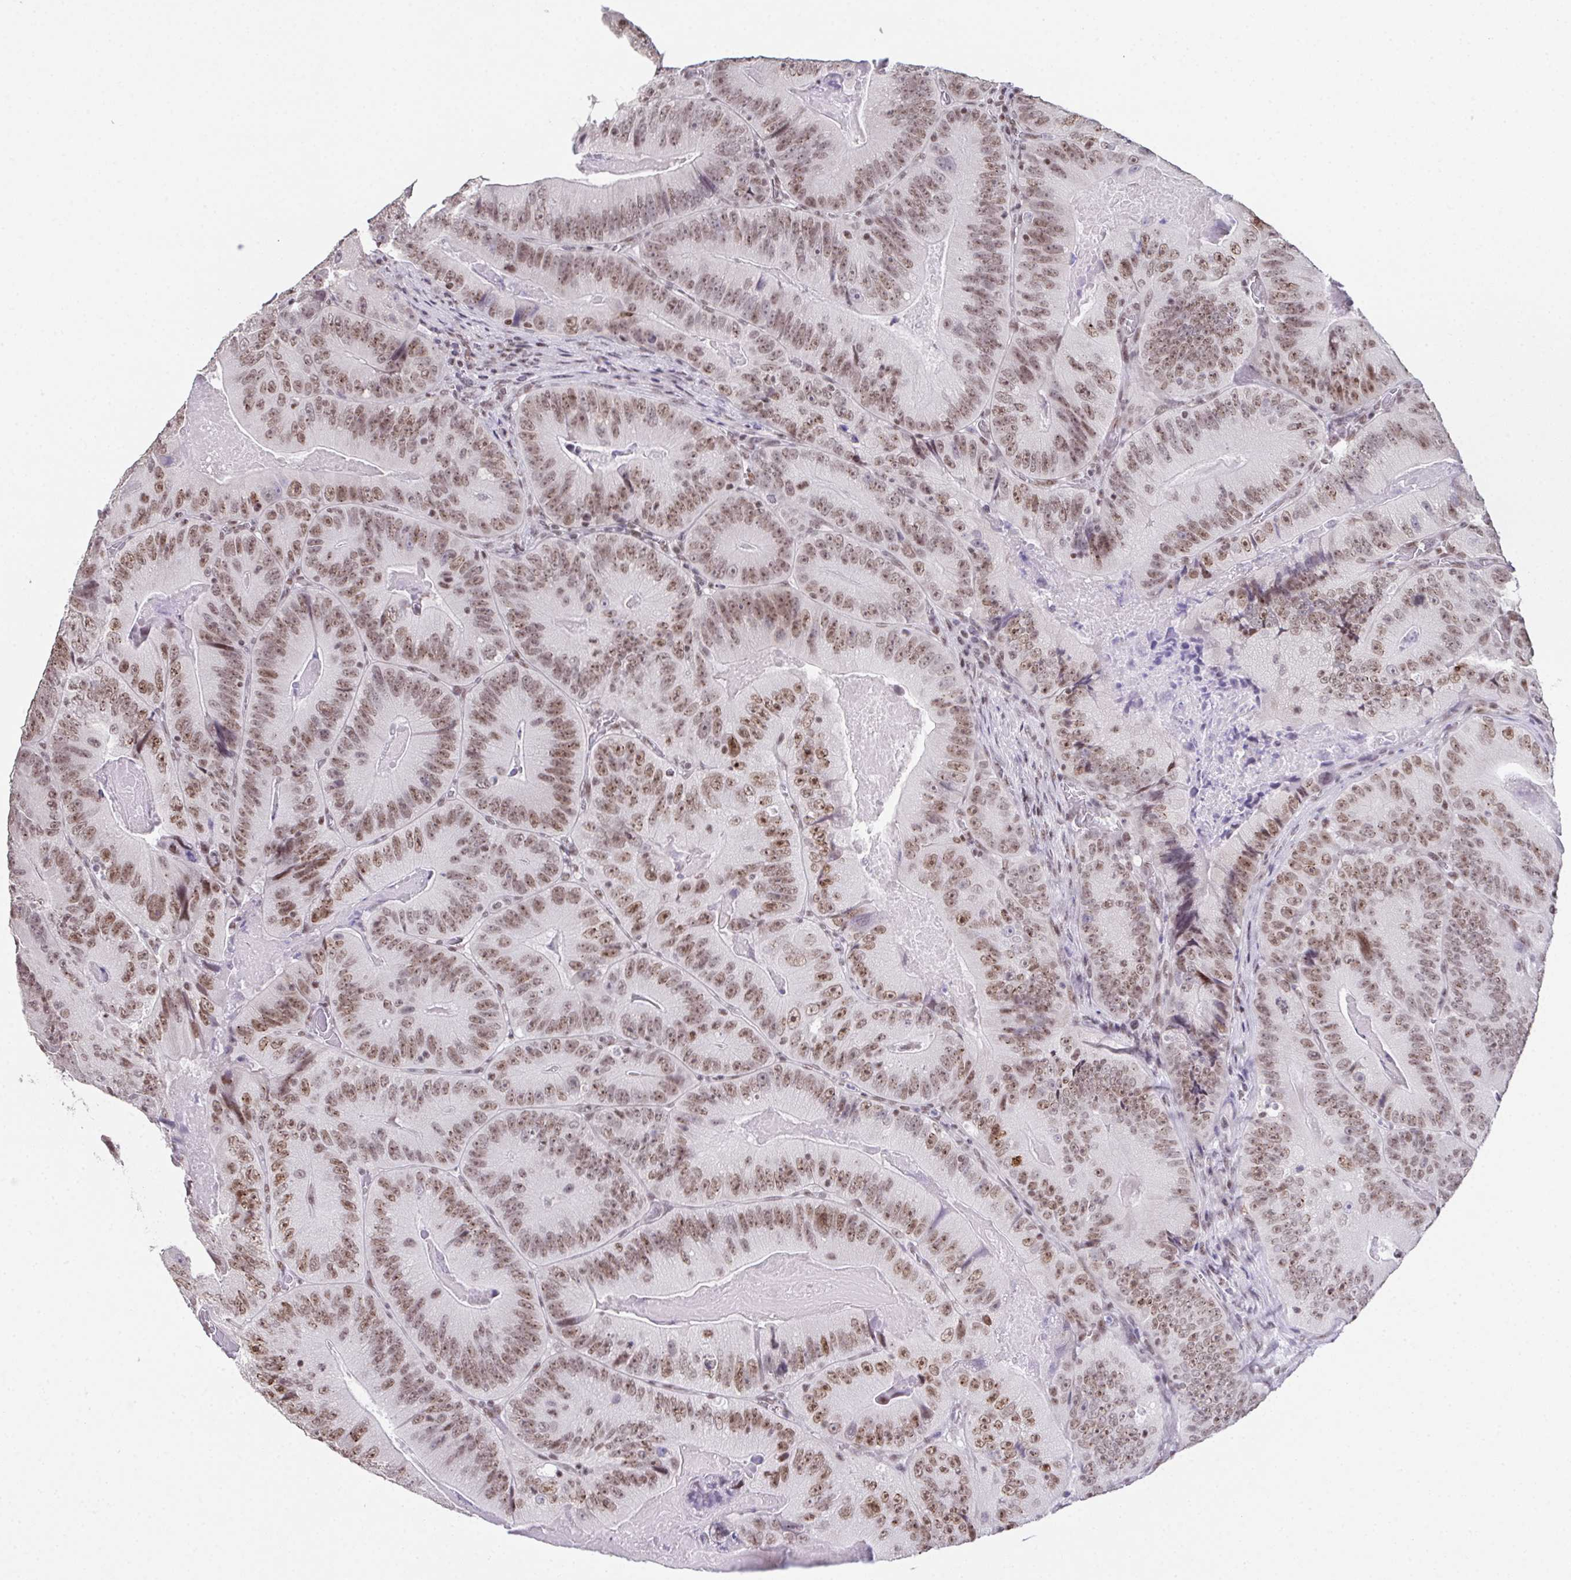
{"staining": {"intensity": "moderate", "quantity": ">75%", "location": "nuclear"}, "tissue": "colorectal cancer", "cell_type": "Tumor cells", "image_type": "cancer", "snomed": [{"axis": "morphology", "description": "Adenocarcinoma, NOS"}, {"axis": "topography", "description": "Colon"}], "caption": "Moderate nuclear expression for a protein is seen in approximately >75% of tumor cells of colorectal cancer using immunohistochemistry (IHC).", "gene": "ZNF800", "patient": {"sex": "female", "age": 86}}